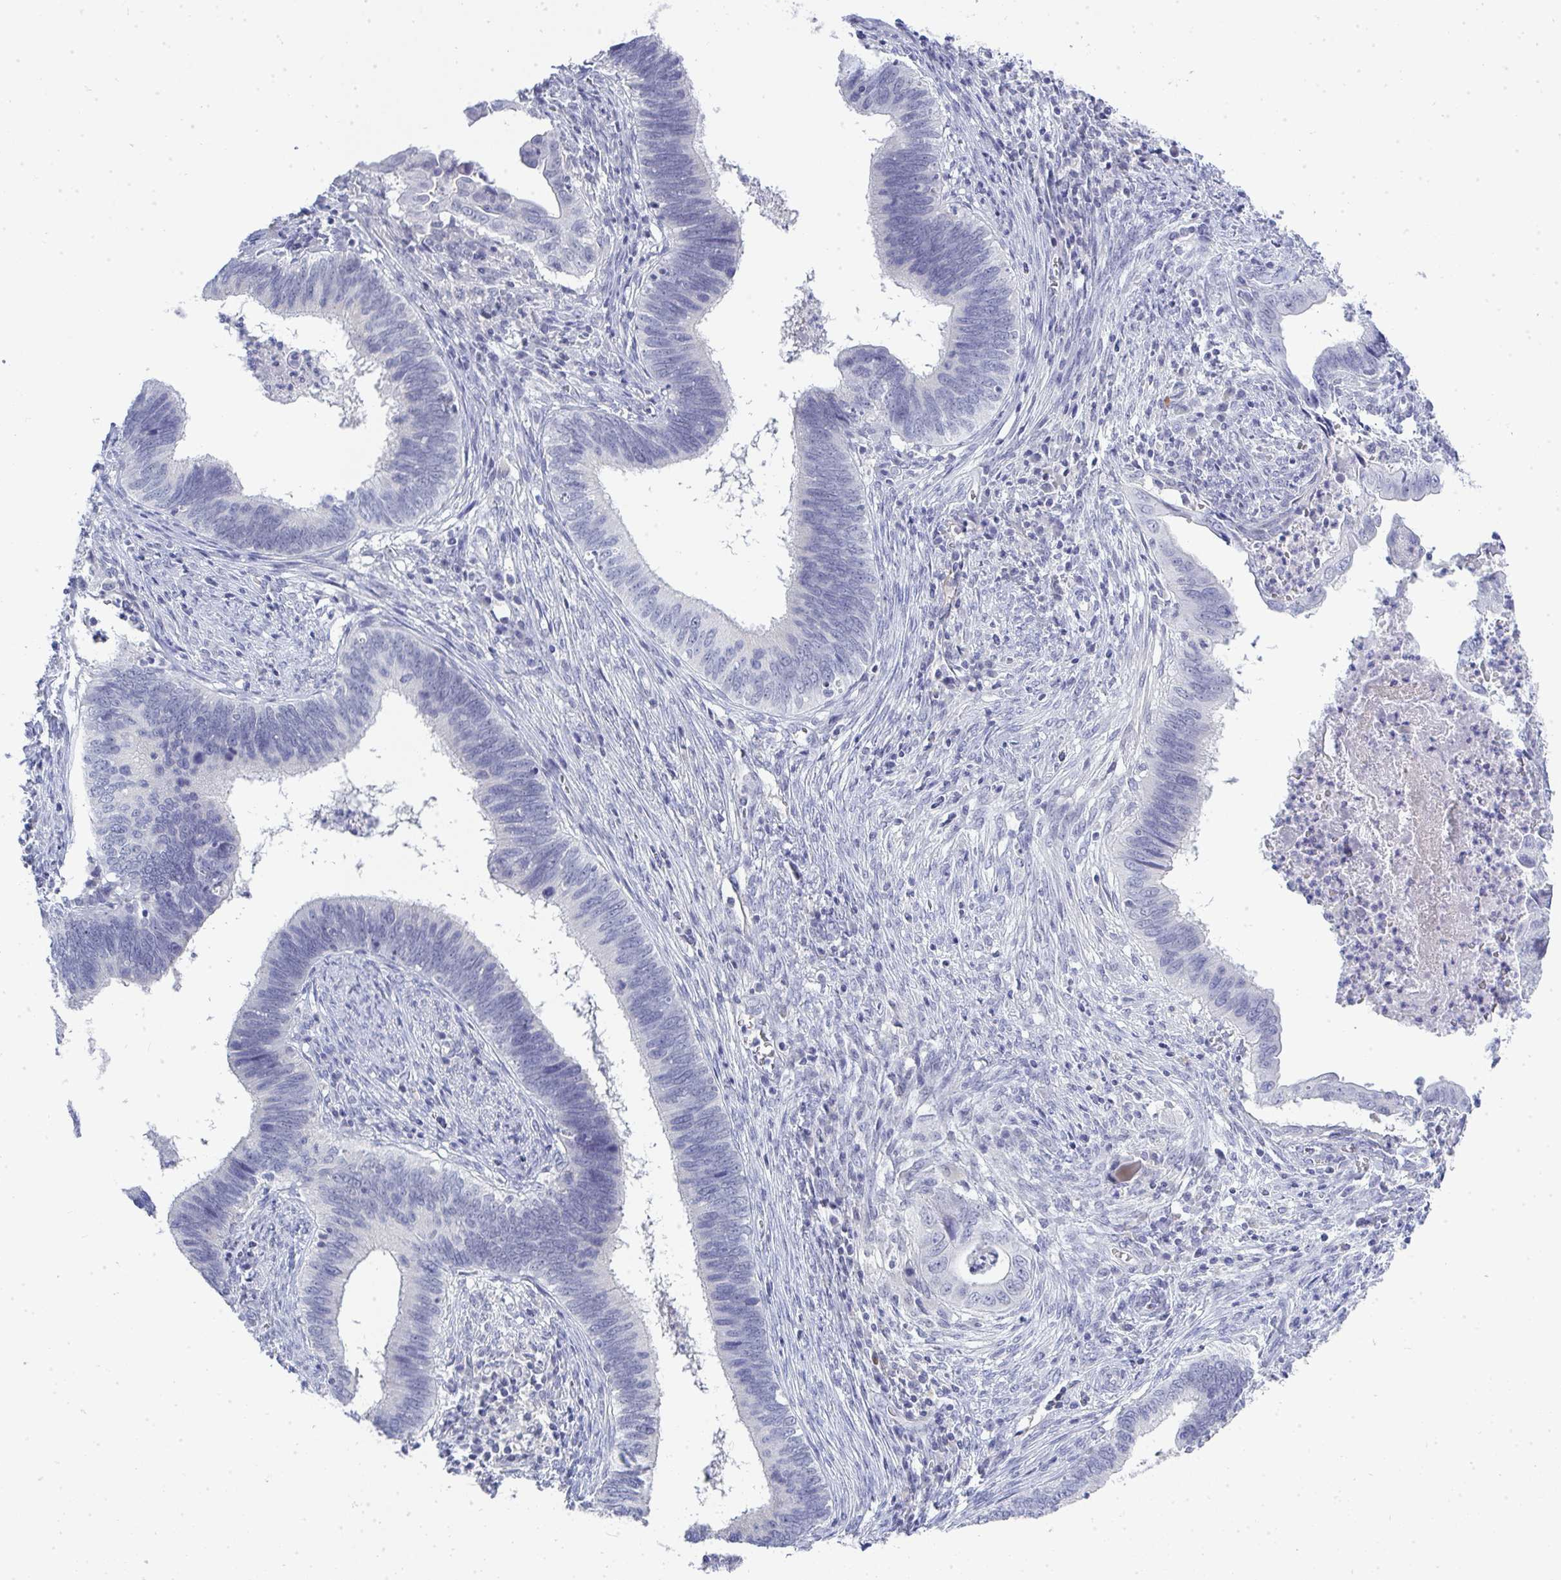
{"staining": {"intensity": "negative", "quantity": "none", "location": "none"}, "tissue": "cervical cancer", "cell_type": "Tumor cells", "image_type": "cancer", "snomed": [{"axis": "morphology", "description": "Adenocarcinoma, NOS"}, {"axis": "topography", "description": "Cervix"}], "caption": "An immunohistochemistry photomicrograph of cervical cancer is shown. There is no staining in tumor cells of cervical cancer. Brightfield microscopy of IHC stained with DAB (3,3'-diaminobenzidine) (brown) and hematoxylin (blue), captured at high magnification.", "gene": "TMEM82", "patient": {"sex": "female", "age": 42}}